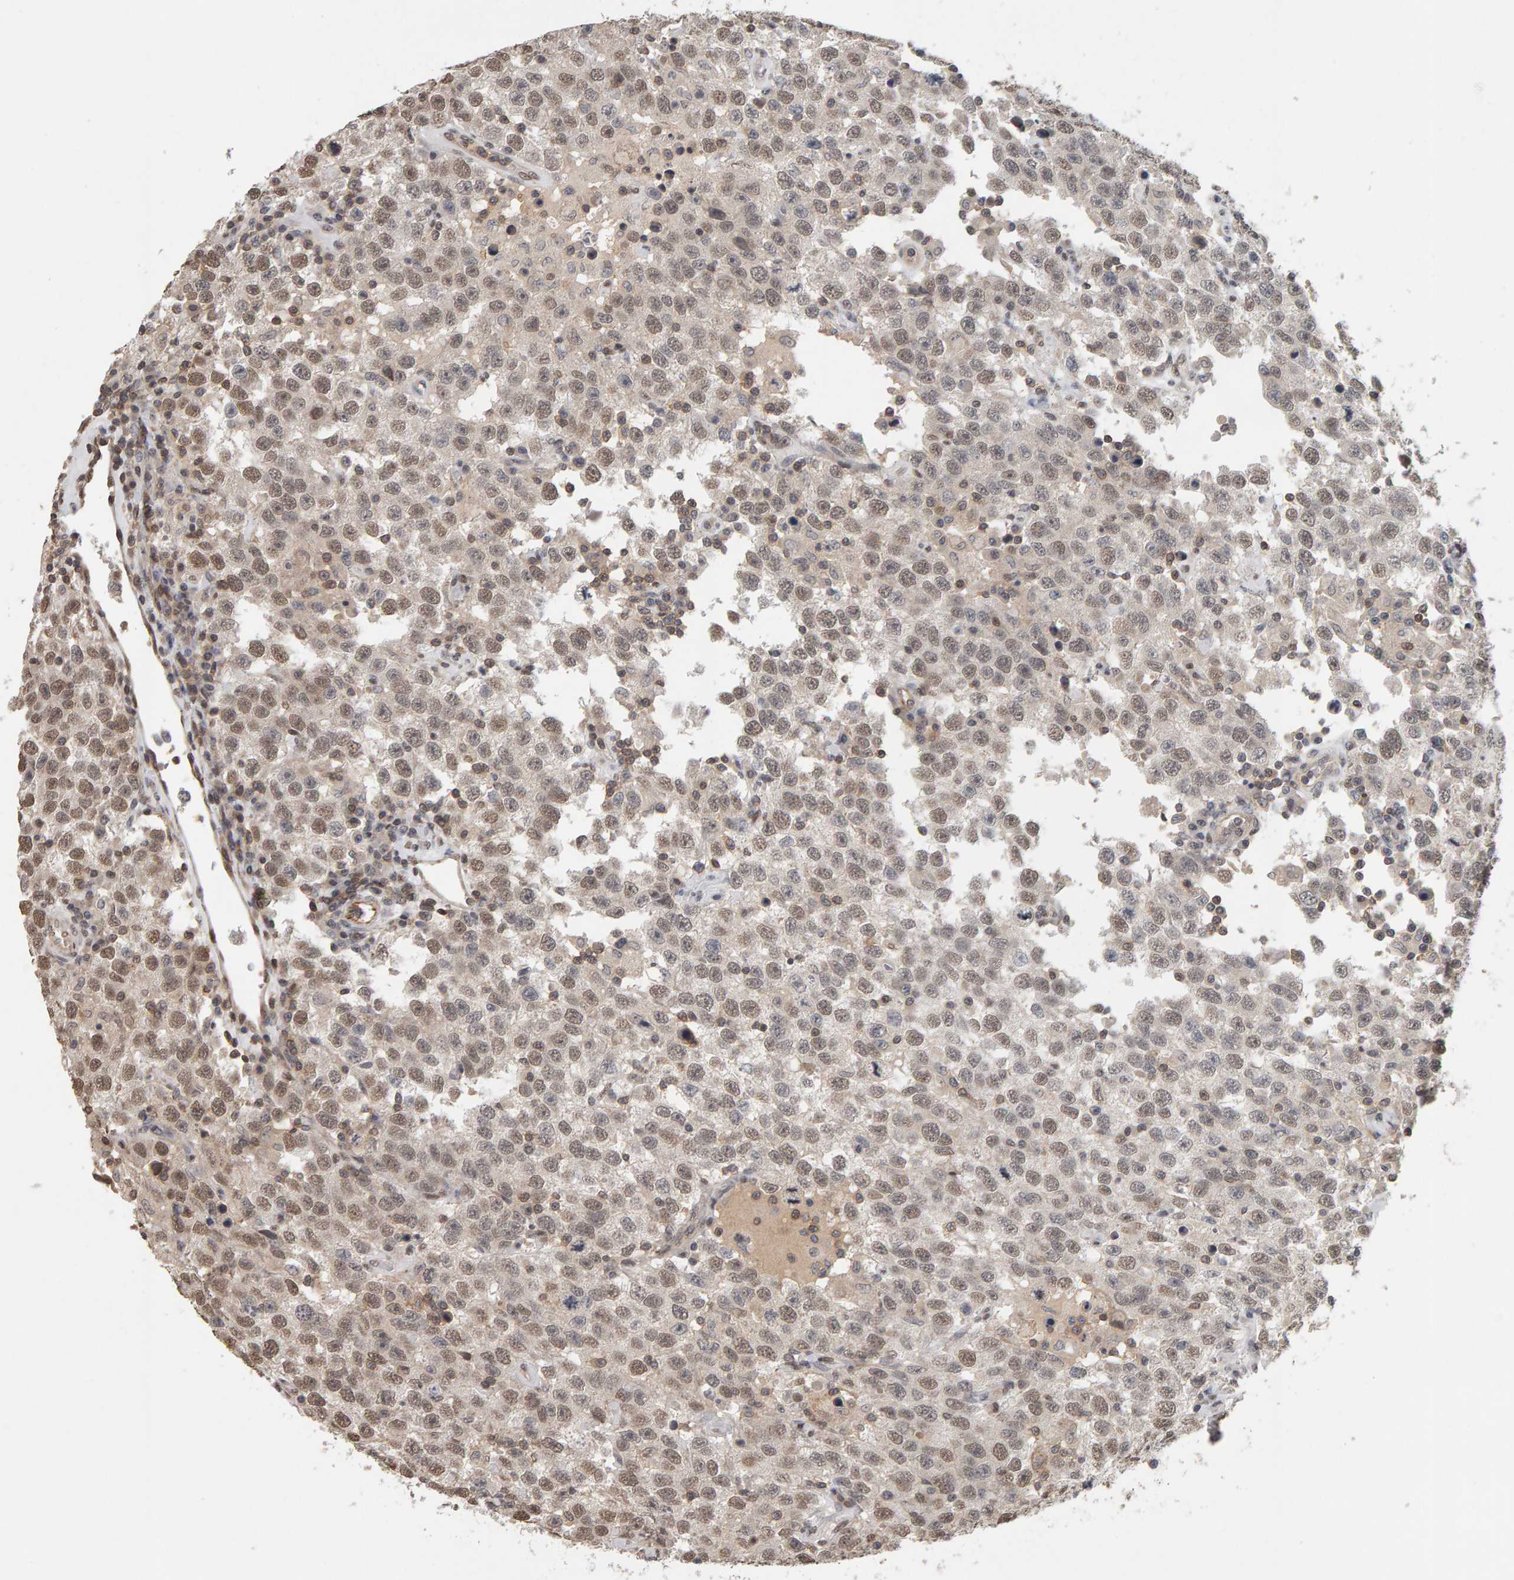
{"staining": {"intensity": "moderate", "quantity": ">75%", "location": "nuclear"}, "tissue": "testis cancer", "cell_type": "Tumor cells", "image_type": "cancer", "snomed": [{"axis": "morphology", "description": "Seminoma, NOS"}, {"axis": "topography", "description": "Testis"}], "caption": "This micrograph reveals immunohistochemistry (IHC) staining of testis seminoma, with medium moderate nuclear staining in about >75% of tumor cells.", "gene": "TEFM", "patient": {"sex": "male", "age": 41}}